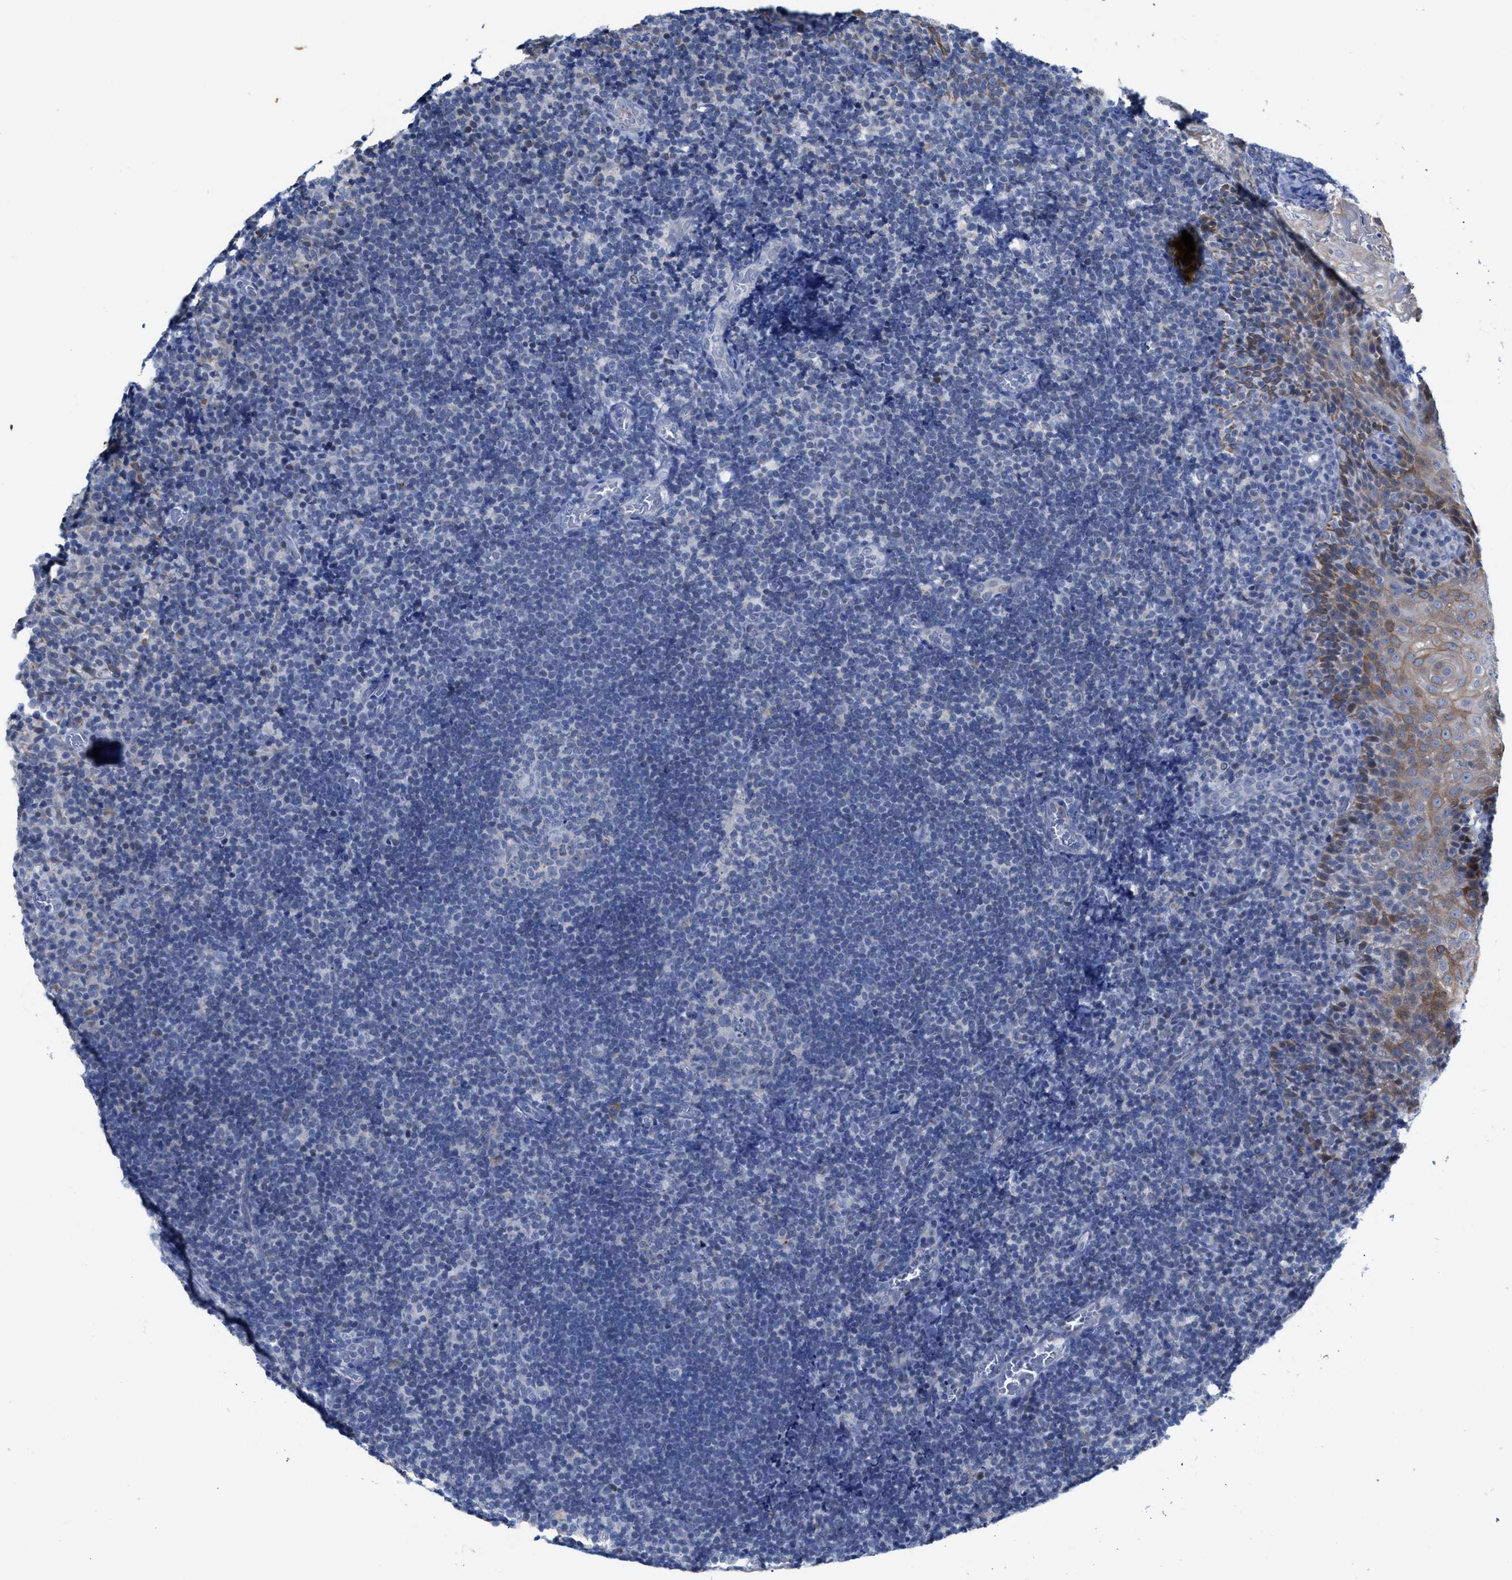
{"staining": {"intensity": "negative", "quantity": "none", "location": "none"}, "tissue": "tonsil", "cell_type": "Germinal center cells", "image_type": "normal", "snomed": [{"axis": "morphology", "description": "Normal tissue, NOS"}, {"axis": "topography", "description": "Tonsil"}], "caption": "A high-resolution photomicrograph shows IHC staining of unremarkable tonsil, which exhibits no significant staining in germinal center cells.", "gene": "JAG1", "patient": {"sex": "male", "age": 37}}